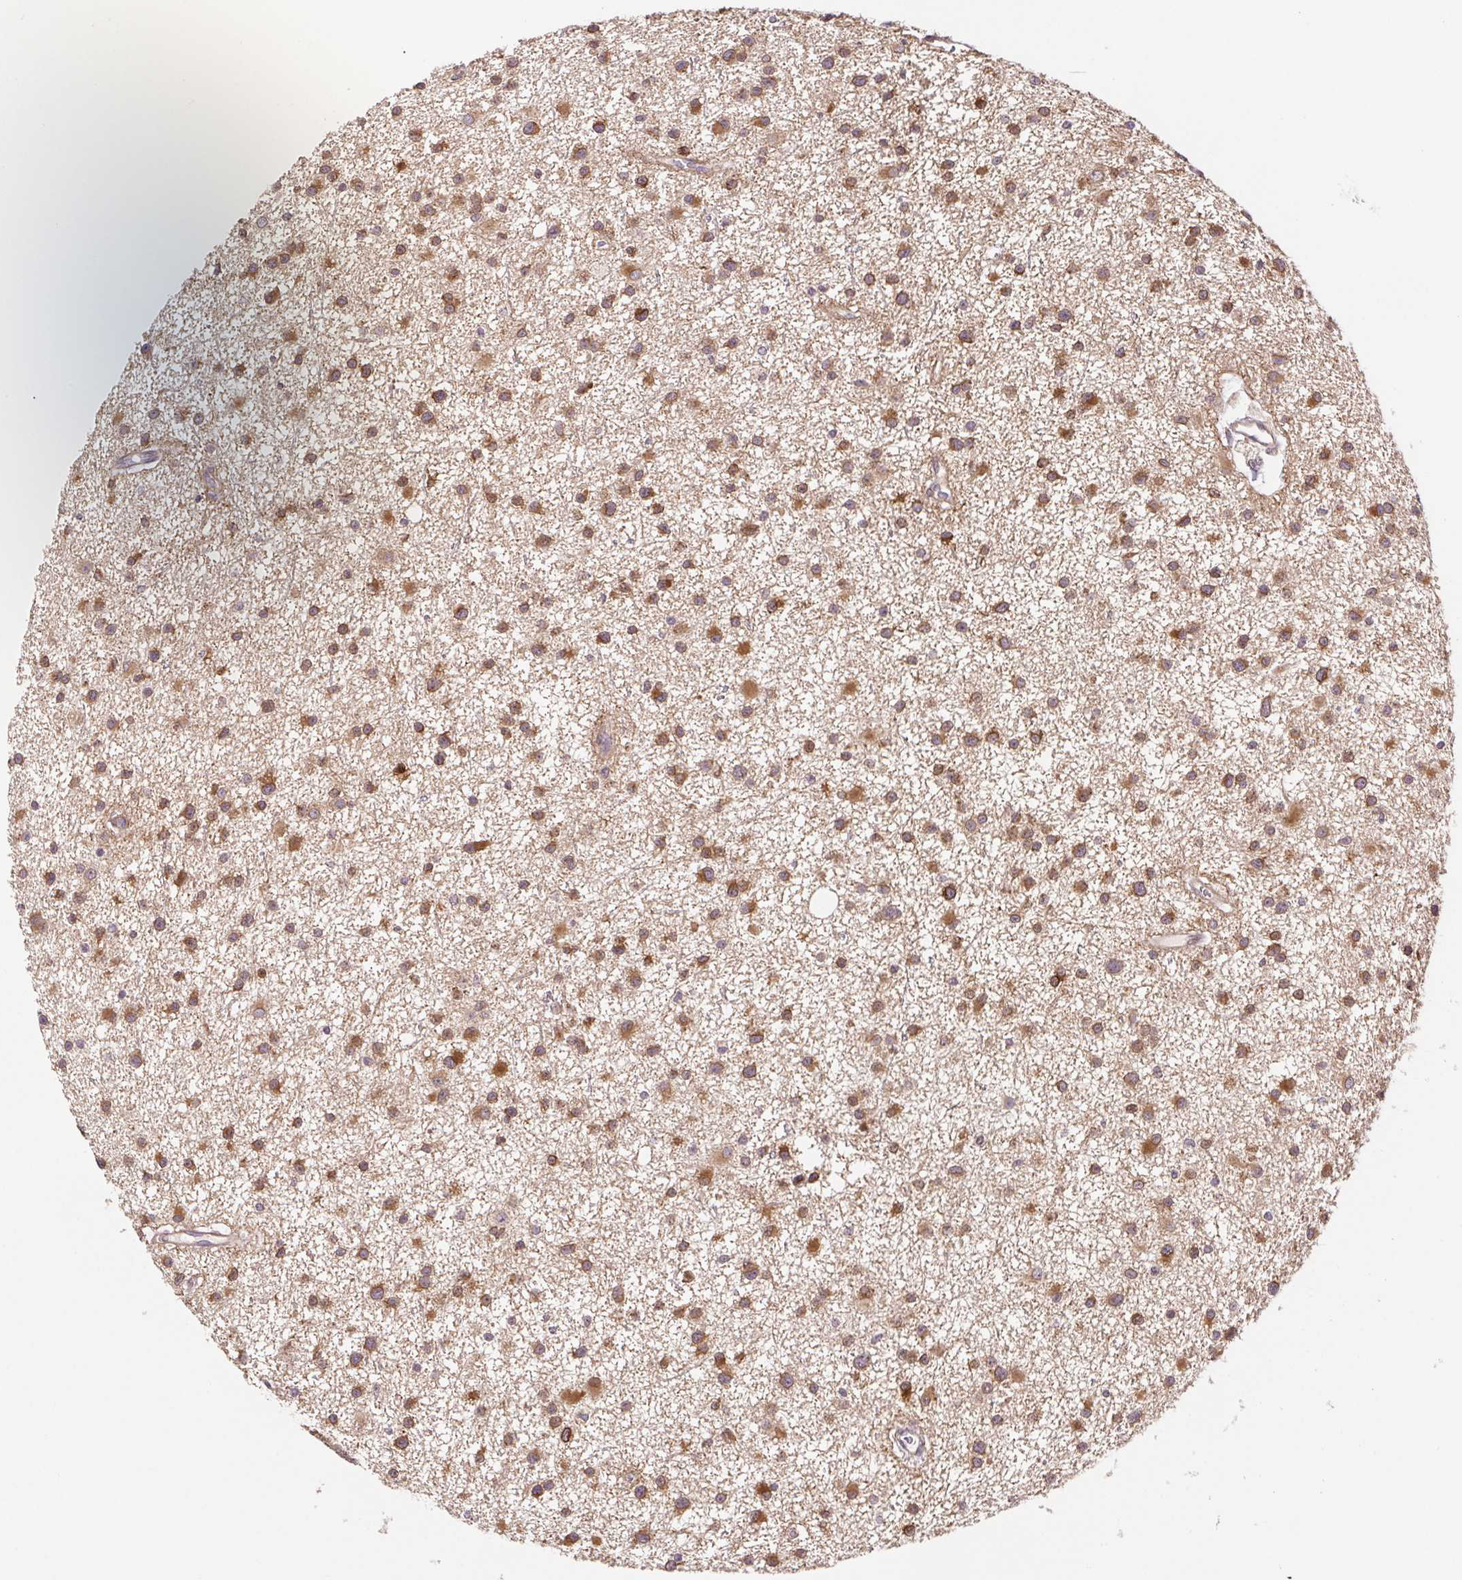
{"staining": {"intensity": "moderate", "quantity": ">75%", "location": "cytoplasmic/membranous"}, "tissue": "glioma", "cell_type": "Tumor cells", "image_type": "cancer", "snomed": [{"axis": "morphology", "description": "Glioma, malignant, Low grade"}, {"axis": "topography", "description": "Brain"}], "caption": "Approximately >75% of tumor cells in malignant low-grade glioma show moderate cytoplasmic/membranous protein positivity as visualized by brown immunohistochemical staining.", "gene": "LYPD5", "patient": {"sex": "male", "age": 43}}